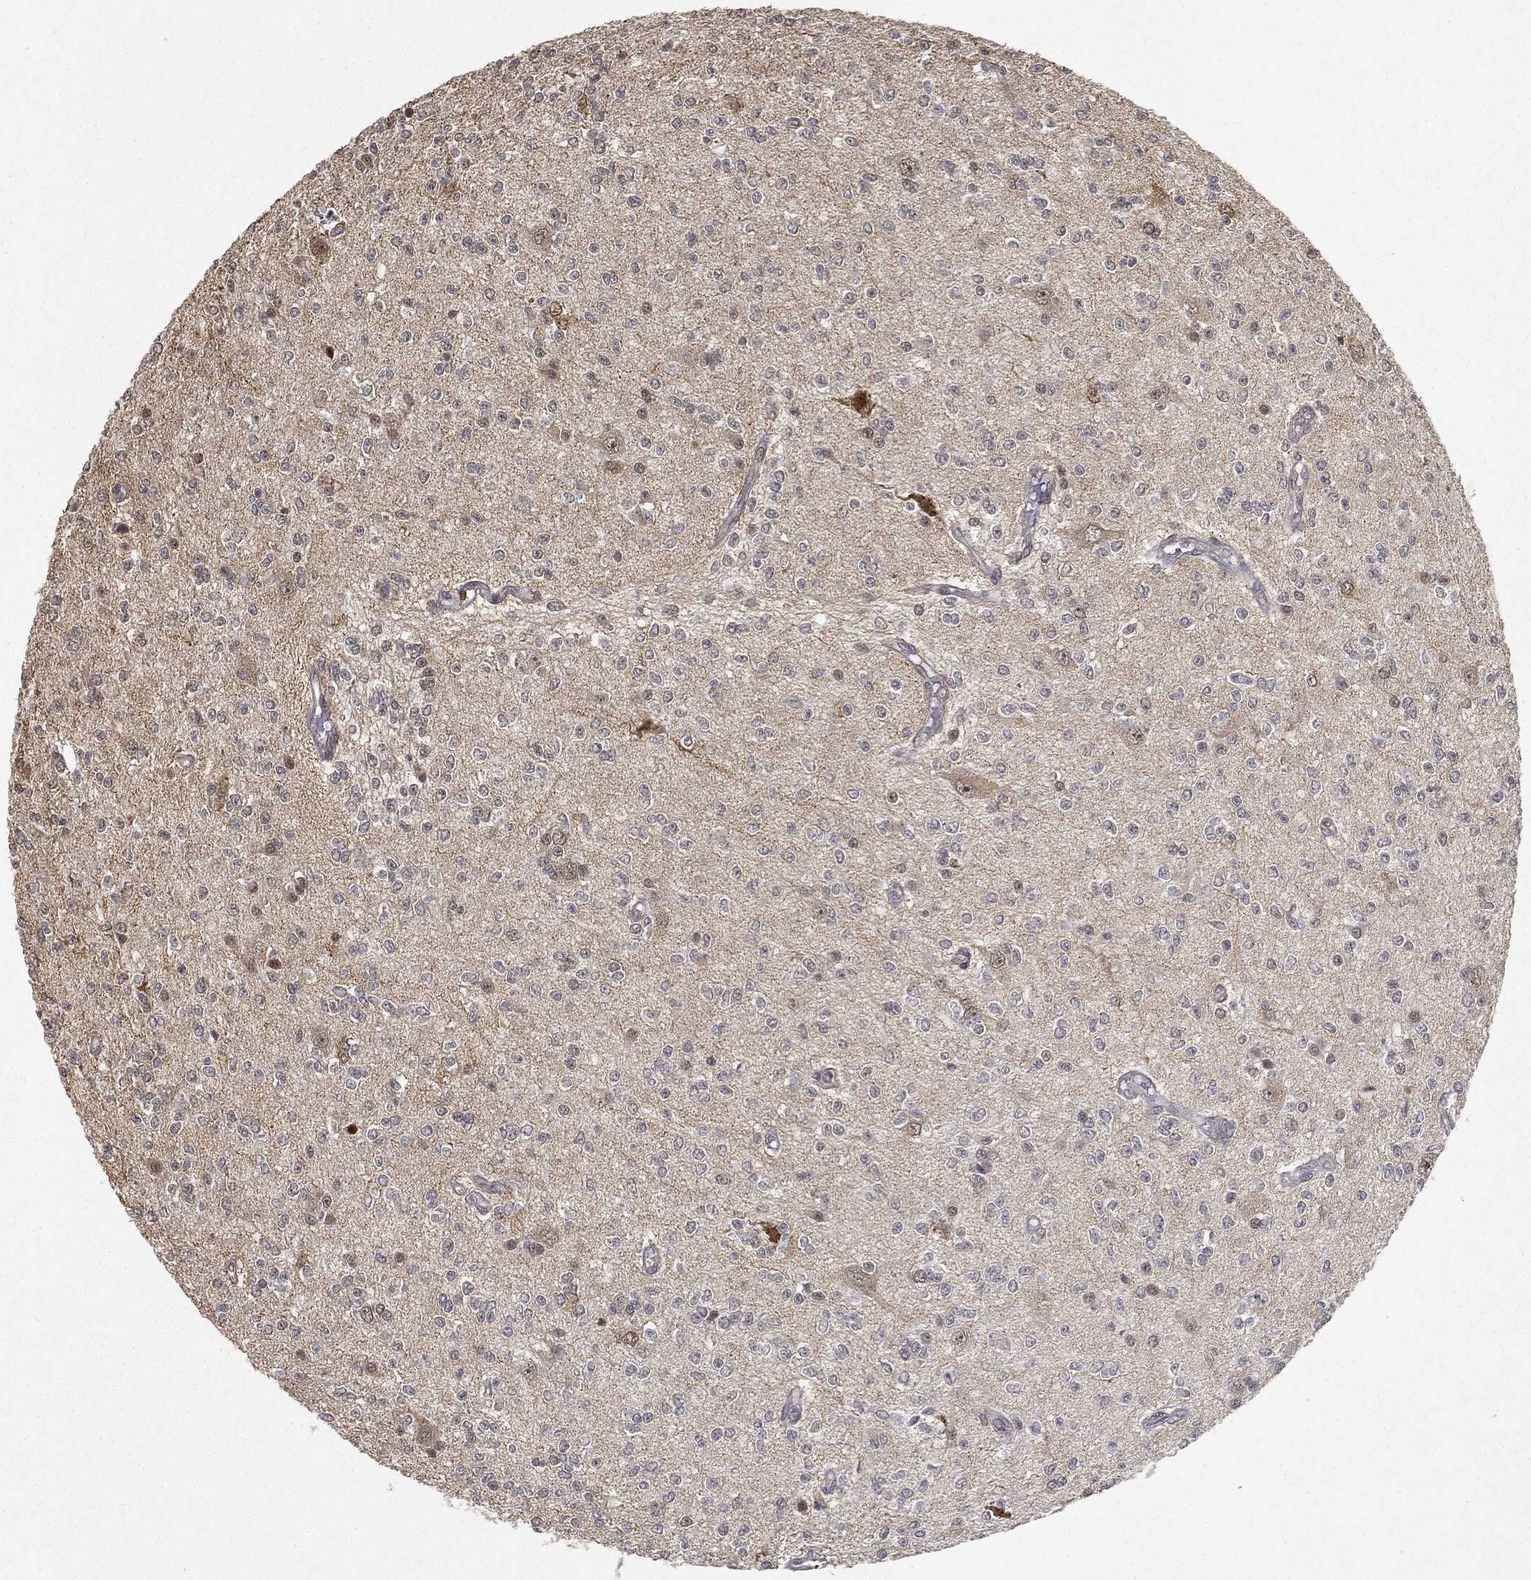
{"staining": {"intensity": "negative", "quantity": "none", "location": "none"}, "tissue": "glioma", "cell_type": "Tumor cells", "image_type": "cancer", "snomed": [{"axis": "morphology", "description": "Glioma, malignant, Low grade"}, {"axis": "topography", "description": "Brain"}], "caption": "Human malignant glioma (low-grade) stained for a protein using immunohistochemistry (IHC) demonstrates no expression in tumor cells.", "gene": "ZNHIT6", "patient": {"sex": "male", "age": 67}}